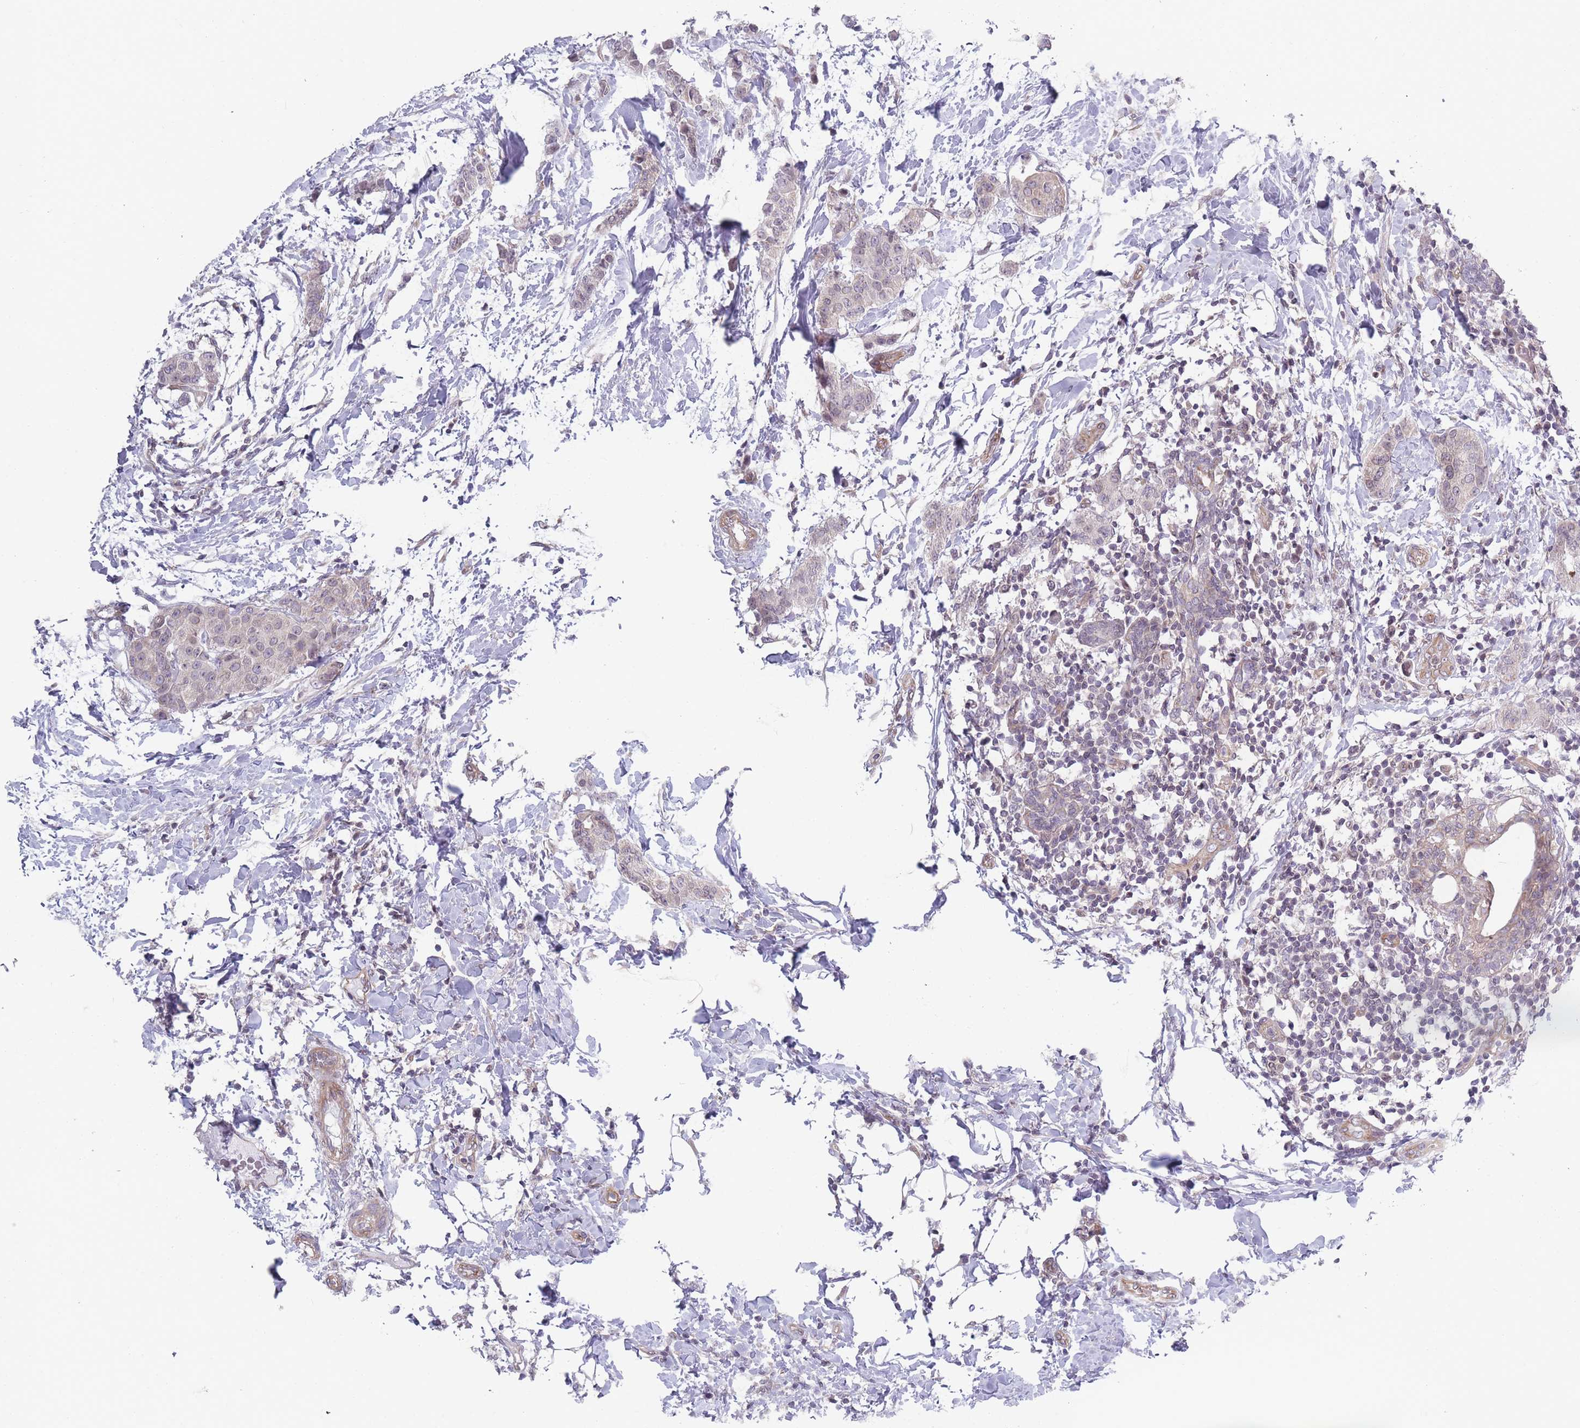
{"staining": {"intensity": "weak", "quantity": "<25%", "location": "cytoplasmic/membranous"}, "tissue": "breast cancer", "cell_type": "Tumor cells", "image_type": "cancer", "snomed": [{"axis": "morphology", "description": "Duct carcinoma"}, {"axis": "topography", "description": "Breast"}], "caption": "Histopathology image shows no significant protein staining in tumor cells of infiltrating ductal carcinoma (breast).", "gene": "VRK2", "patient": {"sex": "female", "age": 40}}